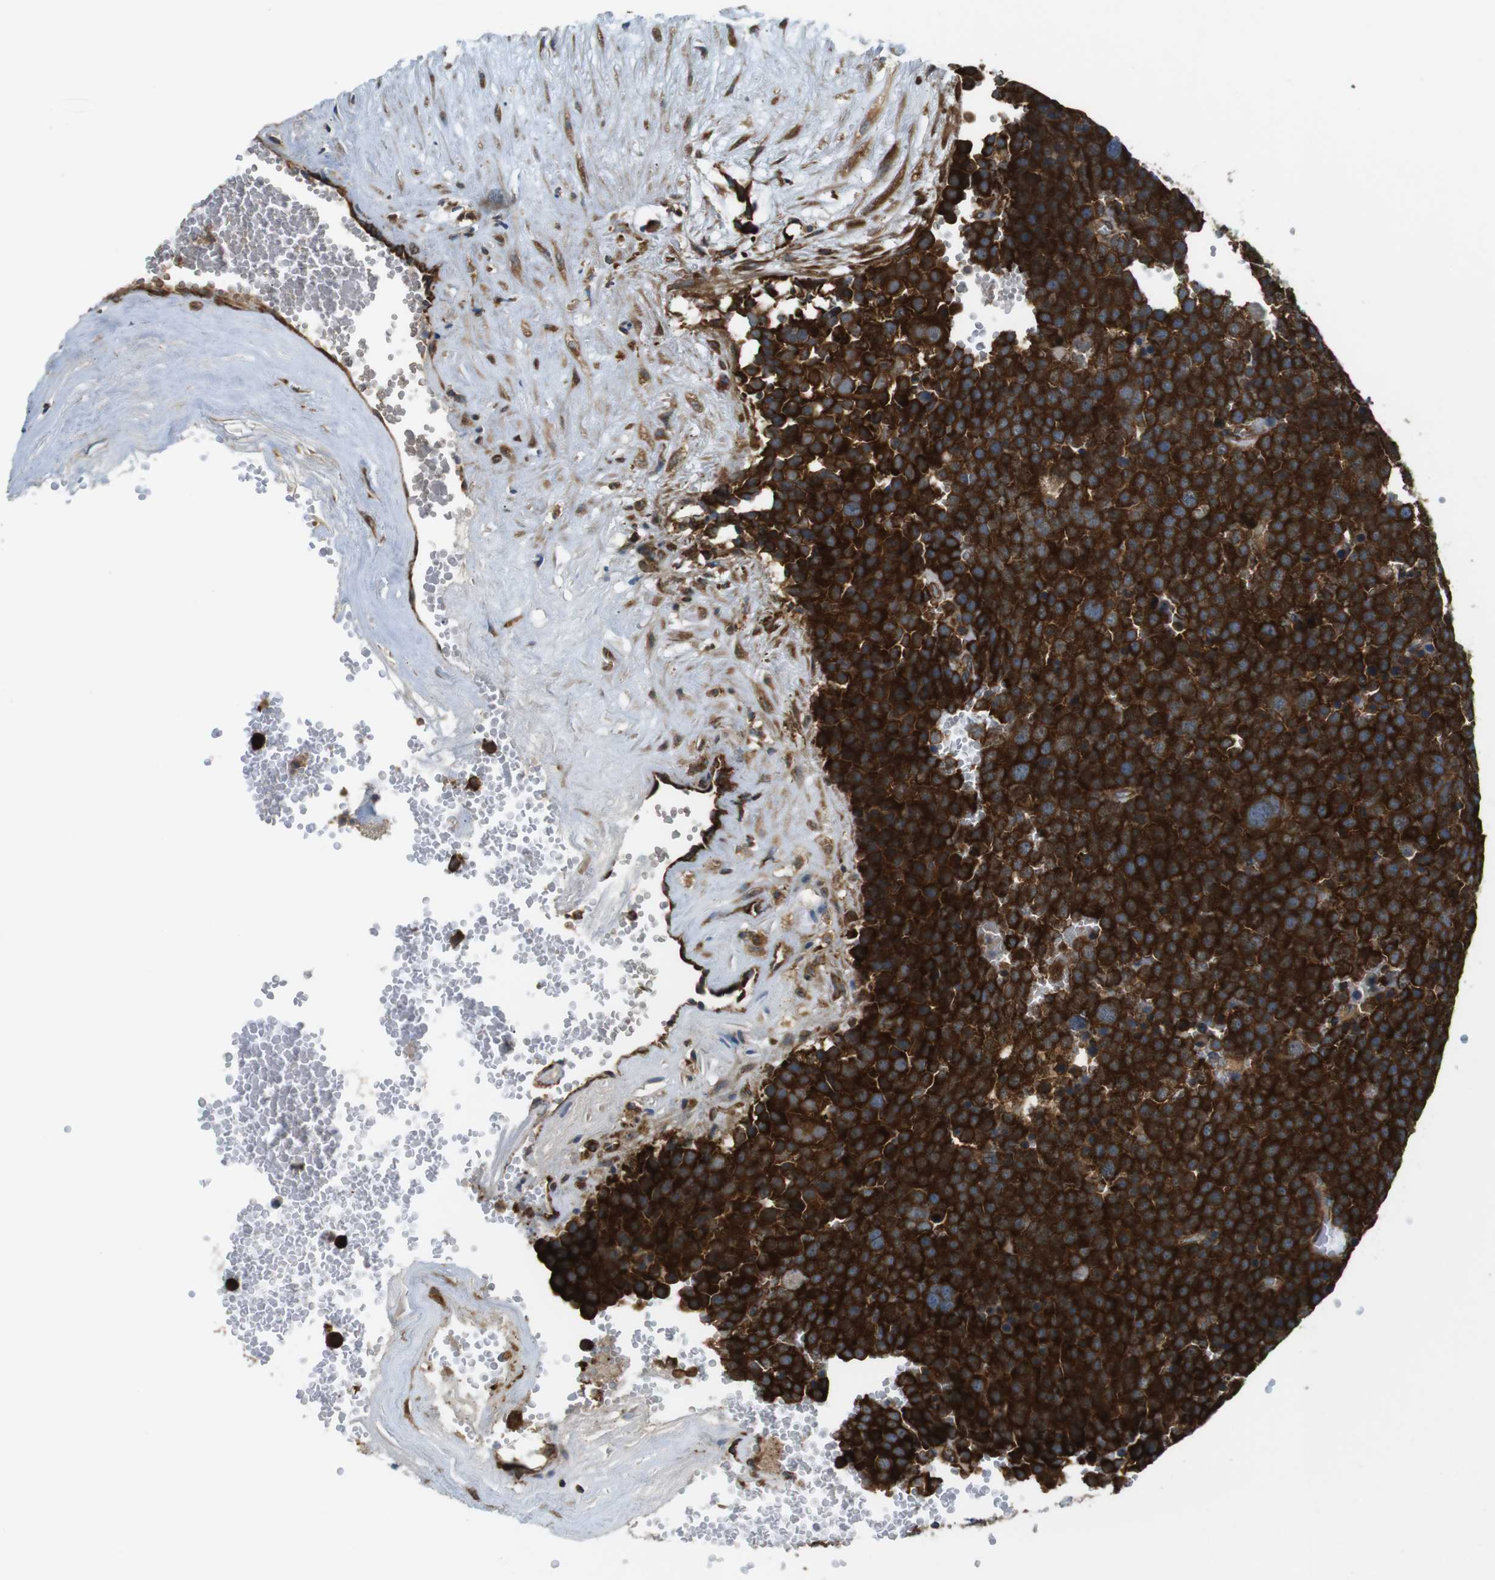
{"staining": {"intensity": "strong", "quantity": ">75%", "location": "cytoplasmic/membranous"}, "tissue": "testis cancer", "cell_type": "Tumor cells", "image_type": "cancer", "snomed": [{"axis": "morphology", "description": "Seminoma, NOS"}, {"axis": "topography", "description": "Testis"}], "caption": "Immunohistochemical staining of human testis seminoma shows high levels of strong cytoplasmic/membranous staining in about >75% of tumor cells.", "gene": "TSC1", "patient": {"sex": "male", "age": 71}}